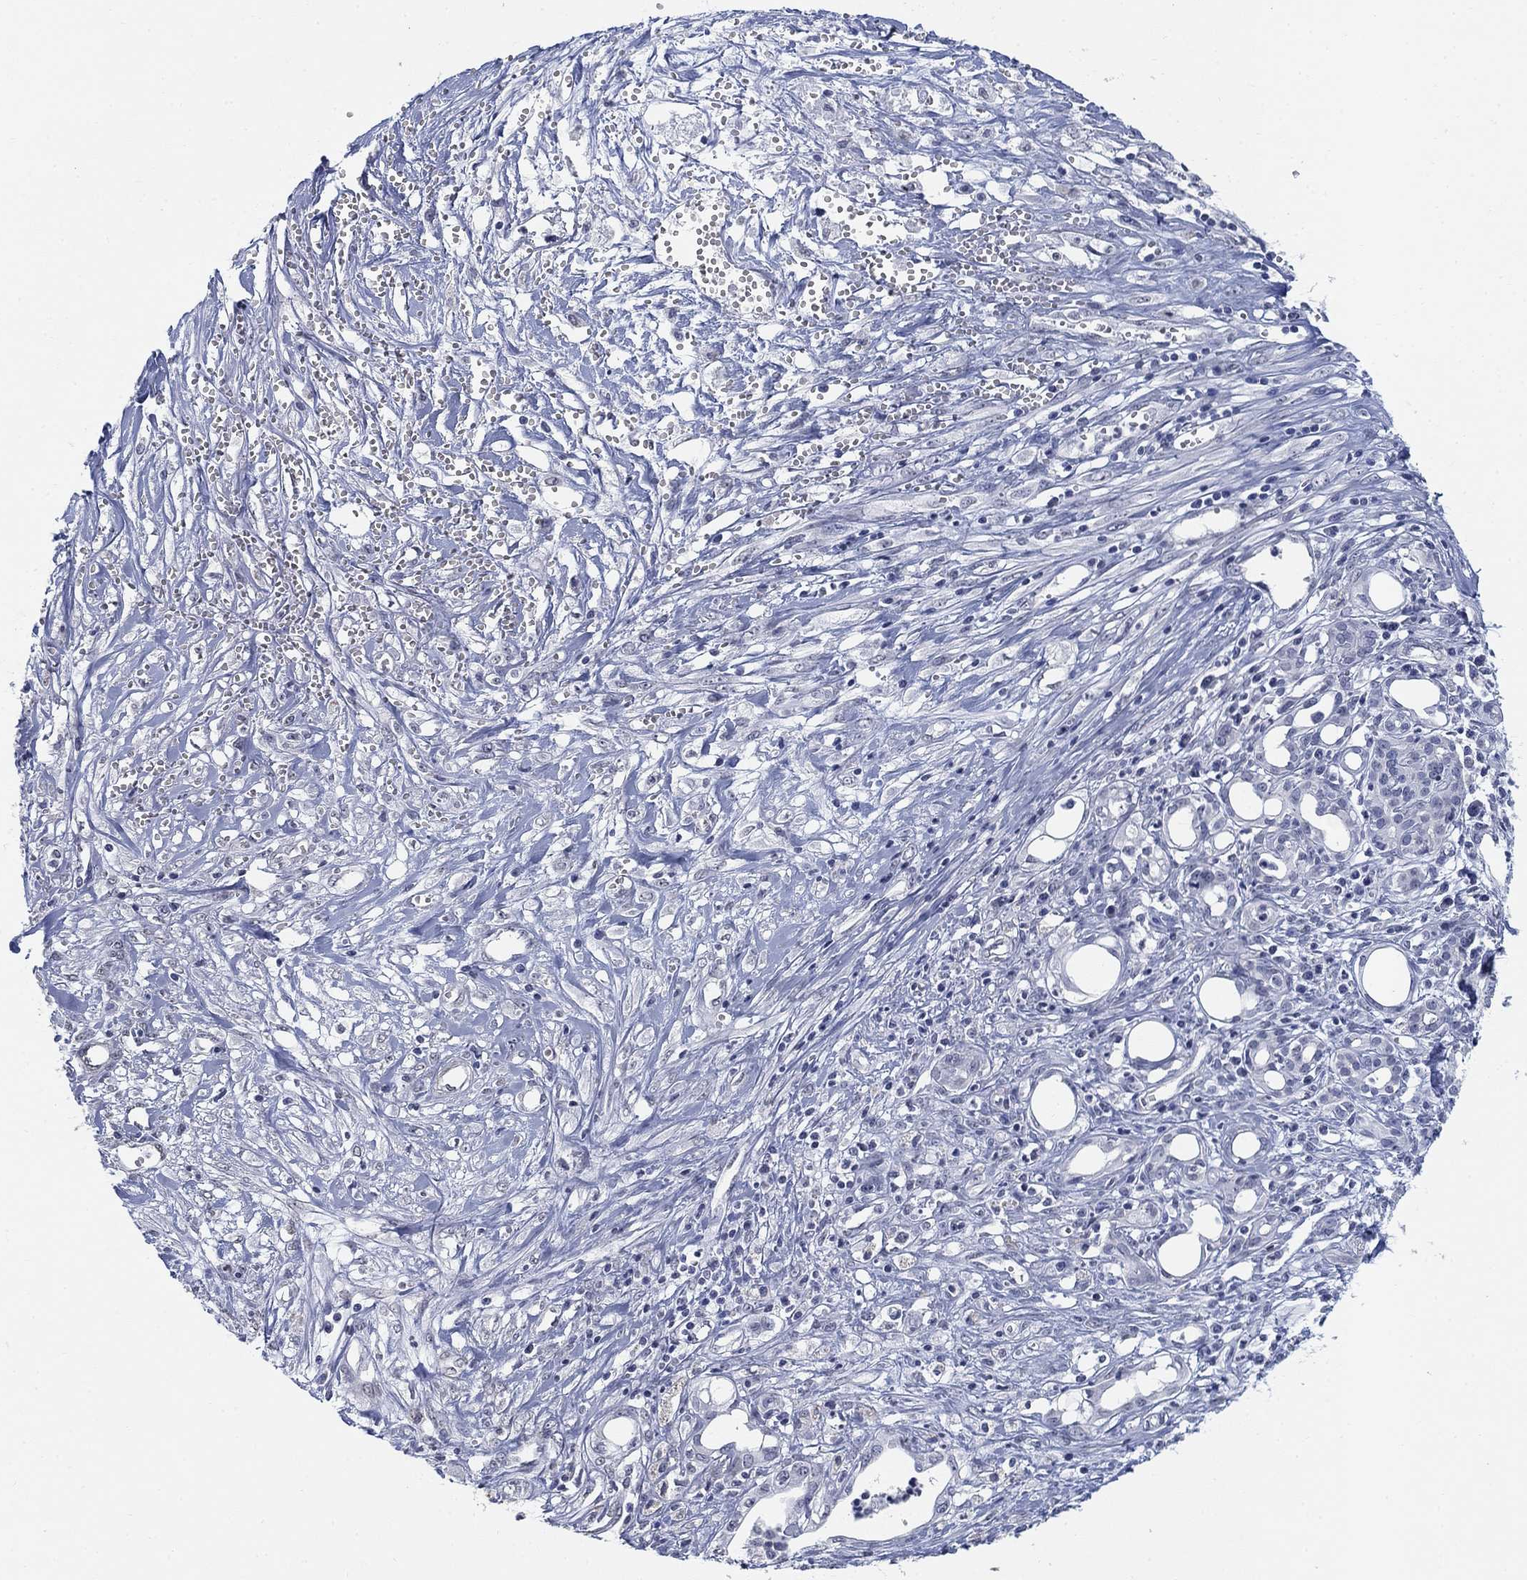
{"staining": {"intensity": "negative", "quantity": "none", "location": "none"}, "tissue": "pancreatic cancer", "cell_type": "Tumor cells", "image_type": "cancer", "snomed": [{"axis": "morphology", "description": "Adenocarcinoma, NOS"}, {"axis": "topography", "description": "Pancreas"}], "caption": "Protein analysis of adenocarcinoma (pancreatic) displays no significant staining in tumor cells. (Immunohistochemistry, brightfield microscopy, high magnification).", "gene": "OTUB2", "patient": {"sex": "male", "age": 71}}